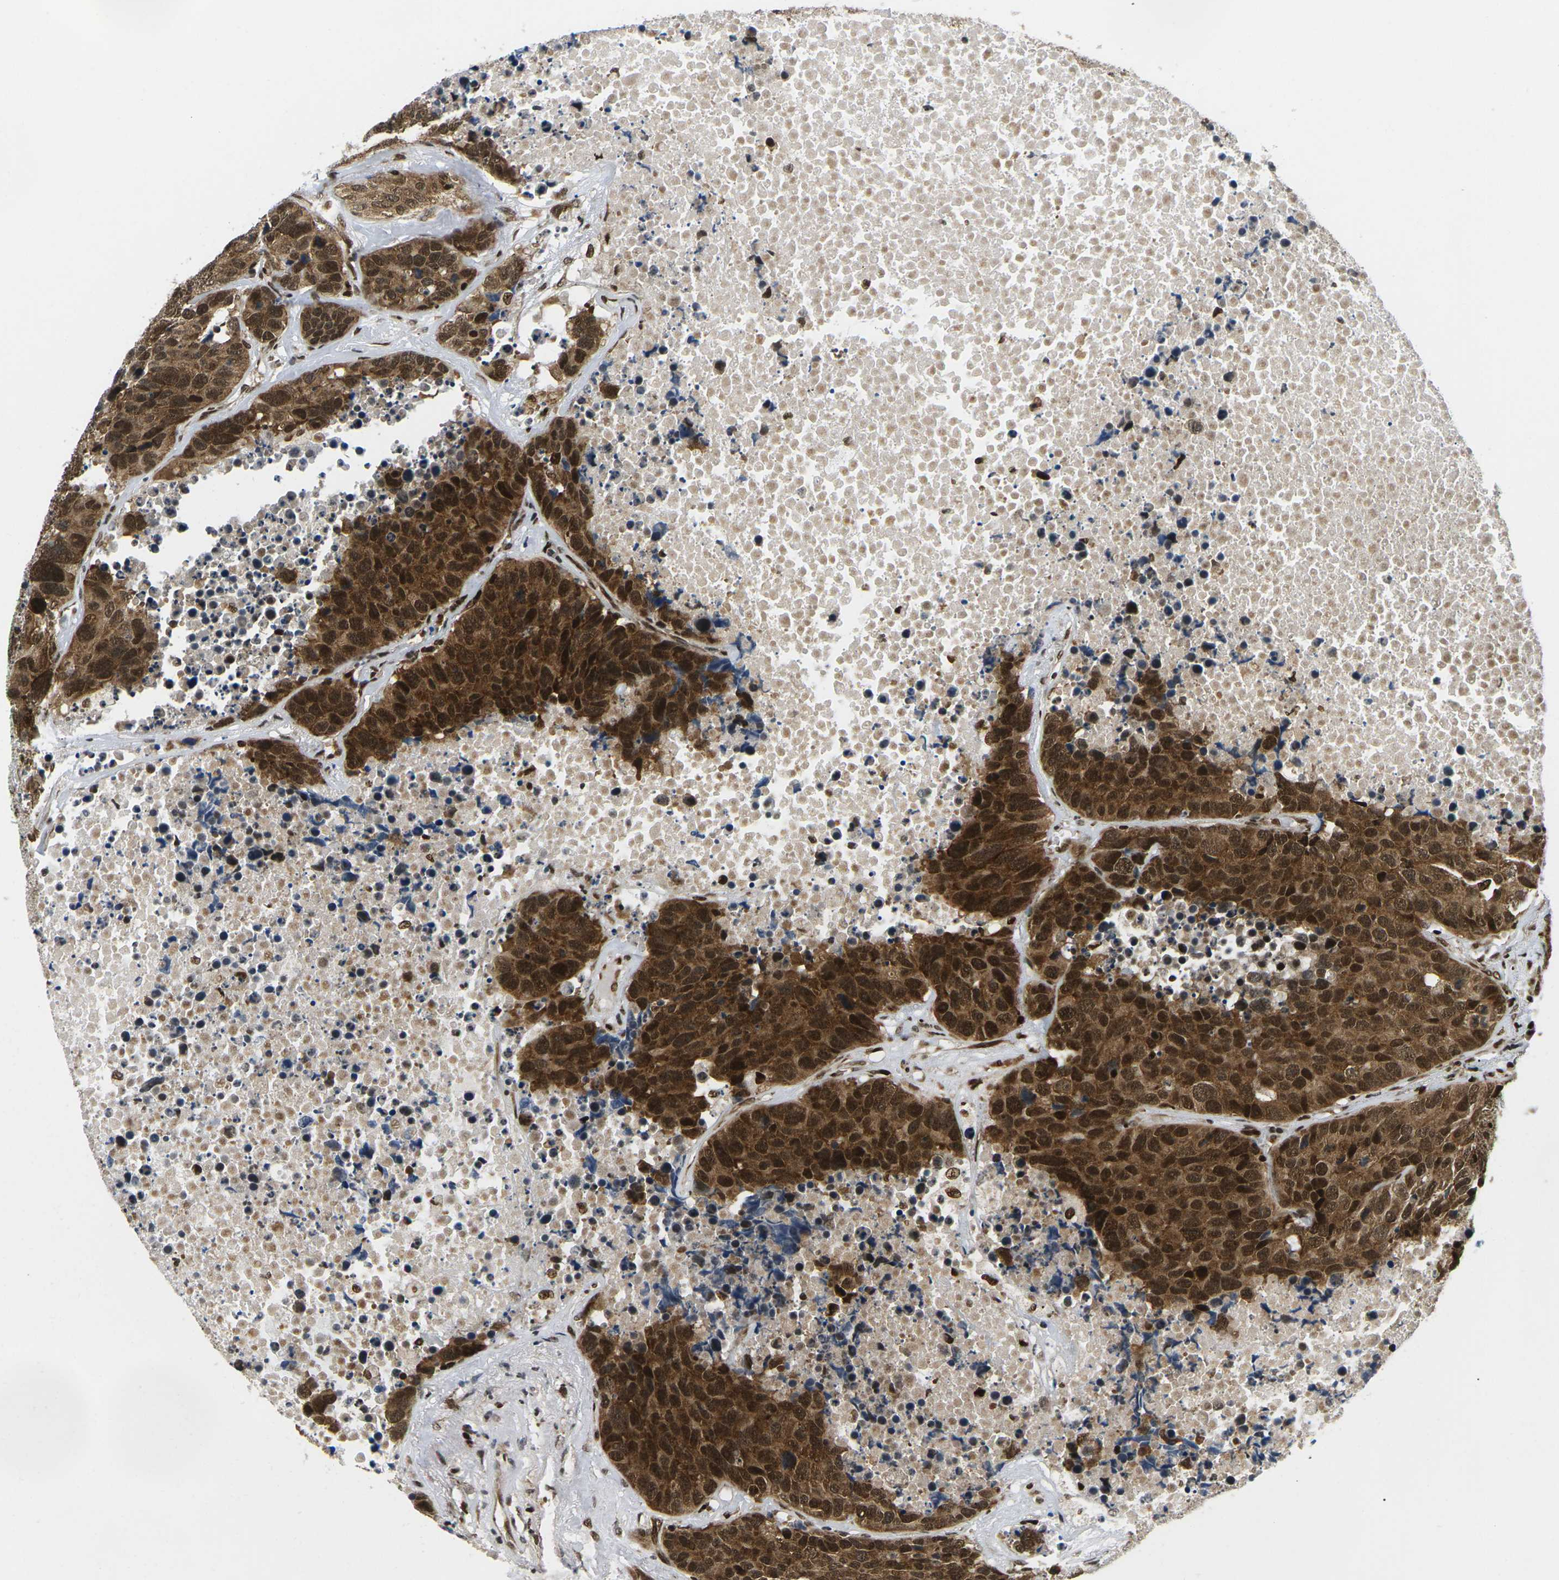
{"staining": {"intensity": "strong", "quantity": ">75%", "location": "cytoplasmic/membranous,nuclear"}, "tissue": "carcinoid", "cell_type": "Tumor cells", "image_type": "cancer", "snomed": [{"axis": "morphology", "description": "Carcinoid, malignant, NOS"}, {"axis": "topography", "description": "Lung"}], "caption": "Carcinoid stained with immunohistochemistry exhibits strong cytoplasmic/membranous and nuclear positivity in approximately >75% of tumor cells. (Brightfield microscopy of DAB IHC at high magnification).", "gene": "CELF1", "patient": {"sex": "male", "age": 60}}